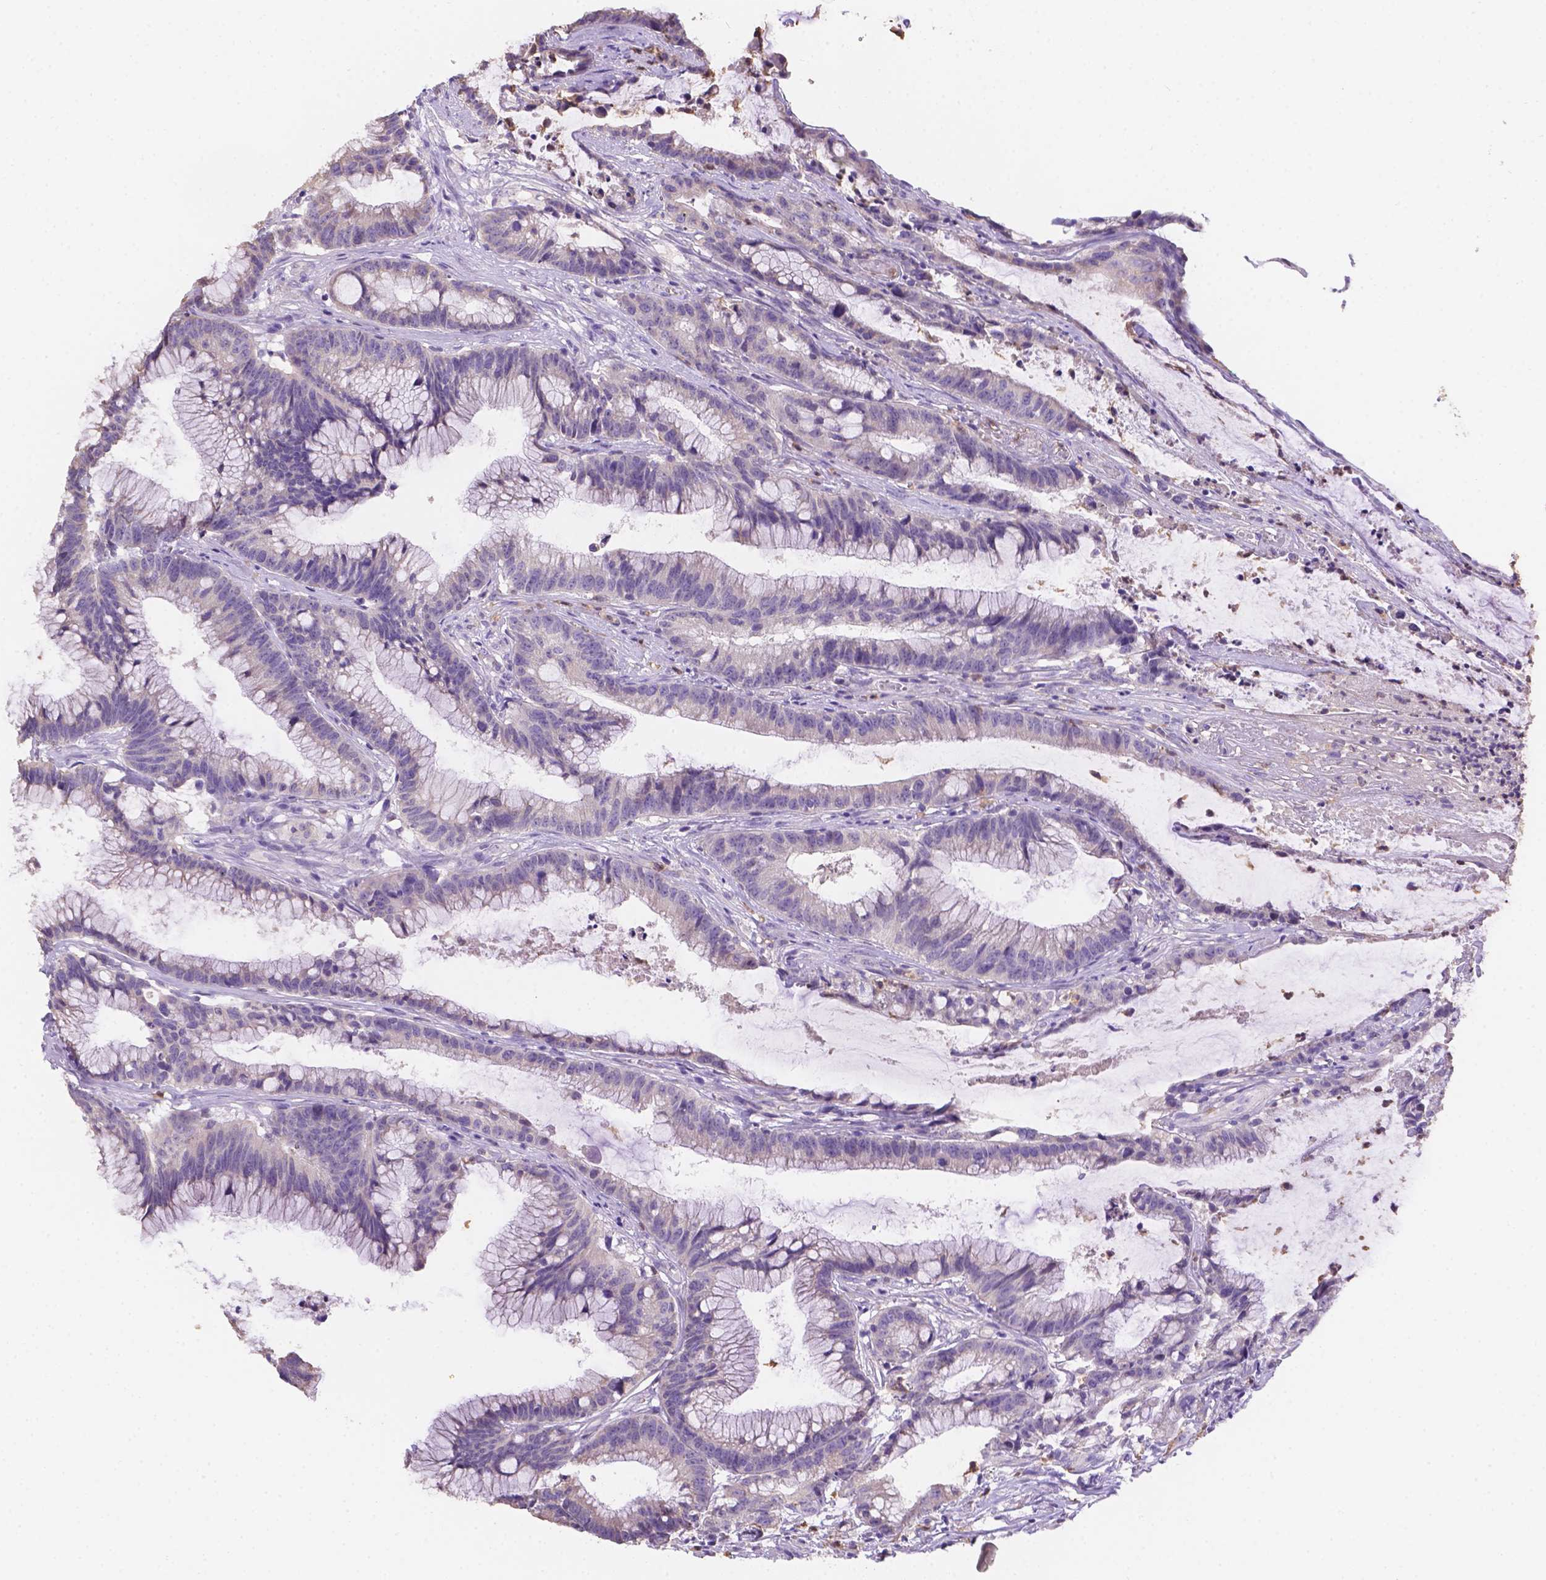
{"staining": {"intensity": "negative", "quantity": "none", "location": "none"}, "tissue": "colorectal cancer", "cell_type": "Tumor cells", "image_type": "cancer", "snomed": [{"axis": "morphology", "description": "Adenocarcinoma, NOS"}, {"axis": "topography", "description": "Colon"}], "caption": "The immunohistochemistry micrograph has no significant expression in tumor cells of colorectal adenocarcinoma tissue.", "gene": "NXPE2", "patient": {"sex": "female", "age": 78}}